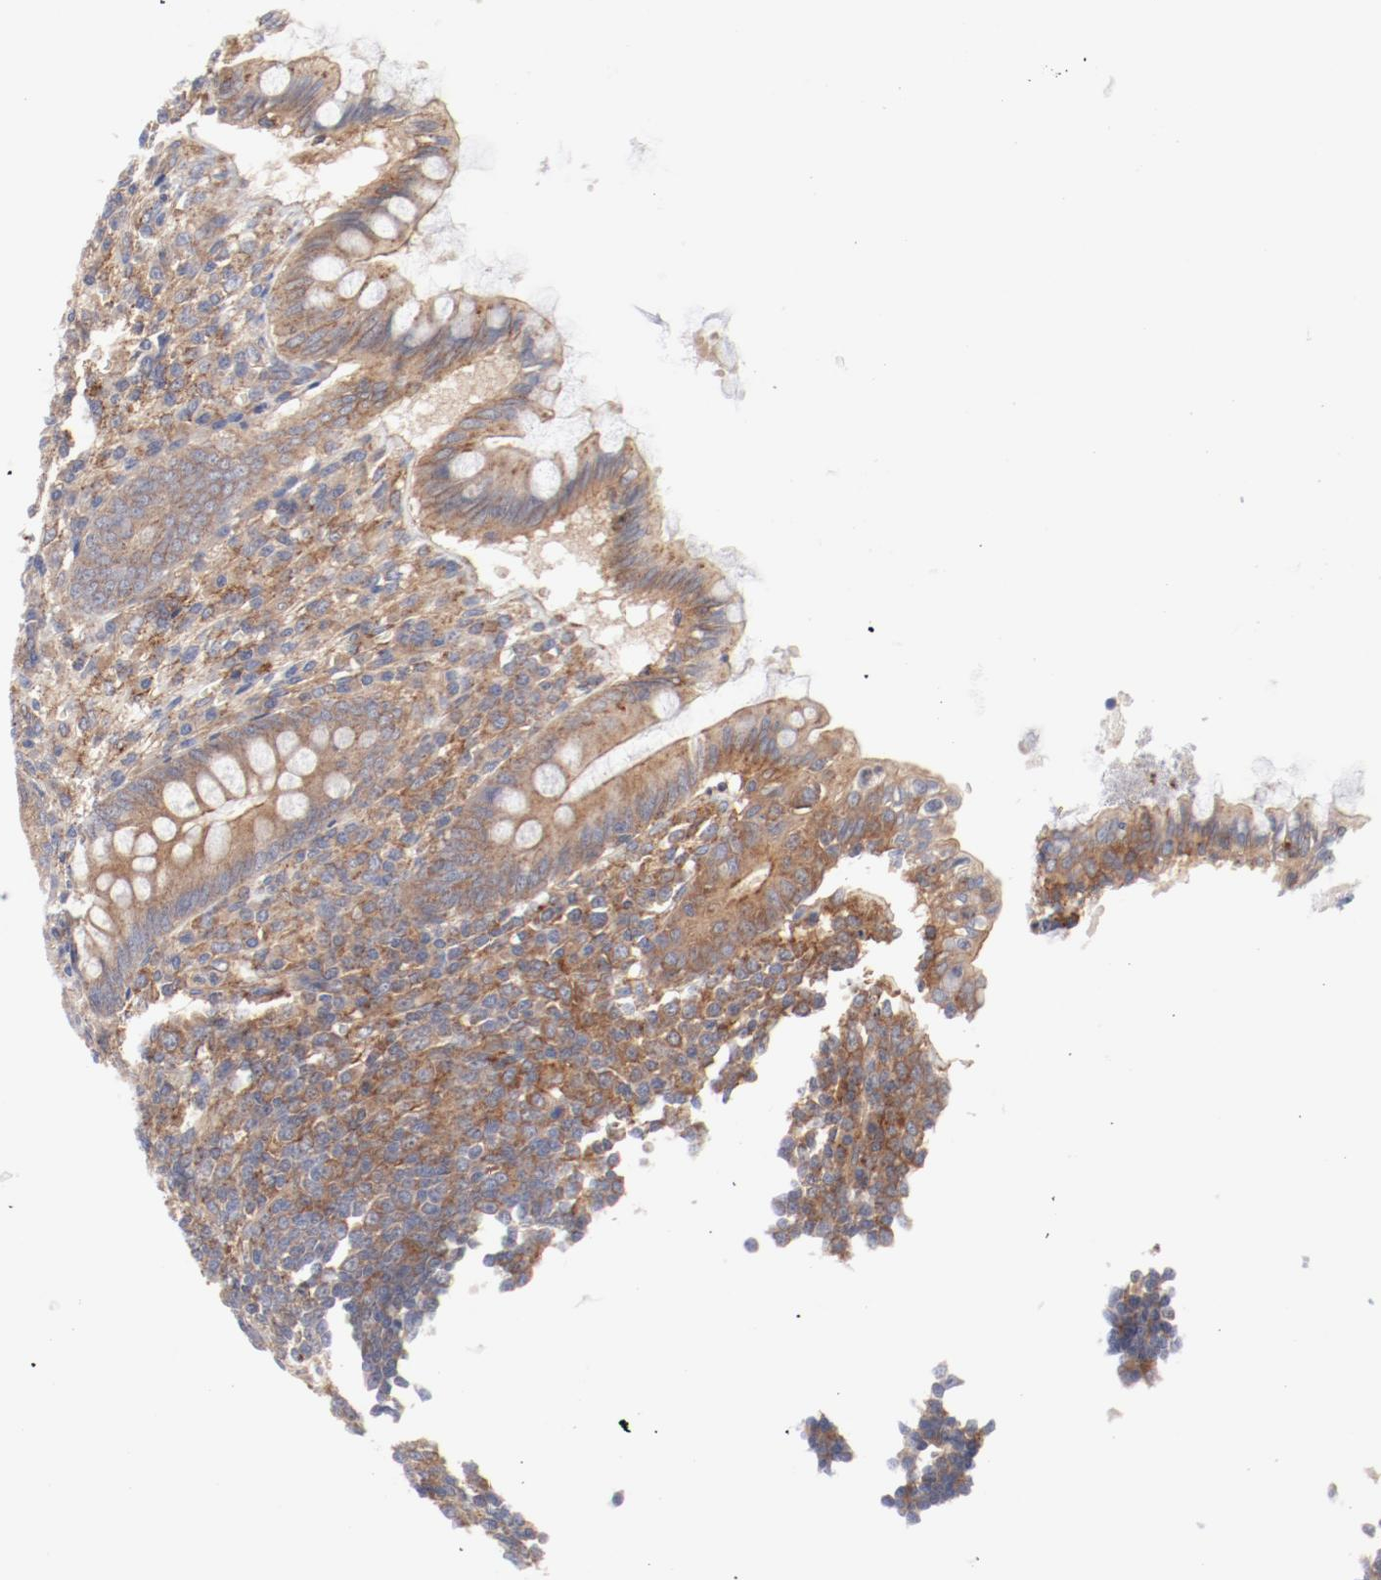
{"staining": {"intensity": "moderate", "quantity": ">75%", "location": "cytoplasmic/membranous"}, "tissue": "appendix", "cell_type": "Glandular cells", "image_type": "normal", "snomed": [{"axis": "morphology", "description": "Normal tissue, NOS"}, {"axis": "topography", "description": "Appendix"}], "caption": "Immunohistochemical staining of unremarkable human appendix shows medium levels of moderate cytoplasmic/membranous expression in approximately >75% of glandular cells.", "gene": "AP2A1", "patient": {"sex": "female", "age": 66}}